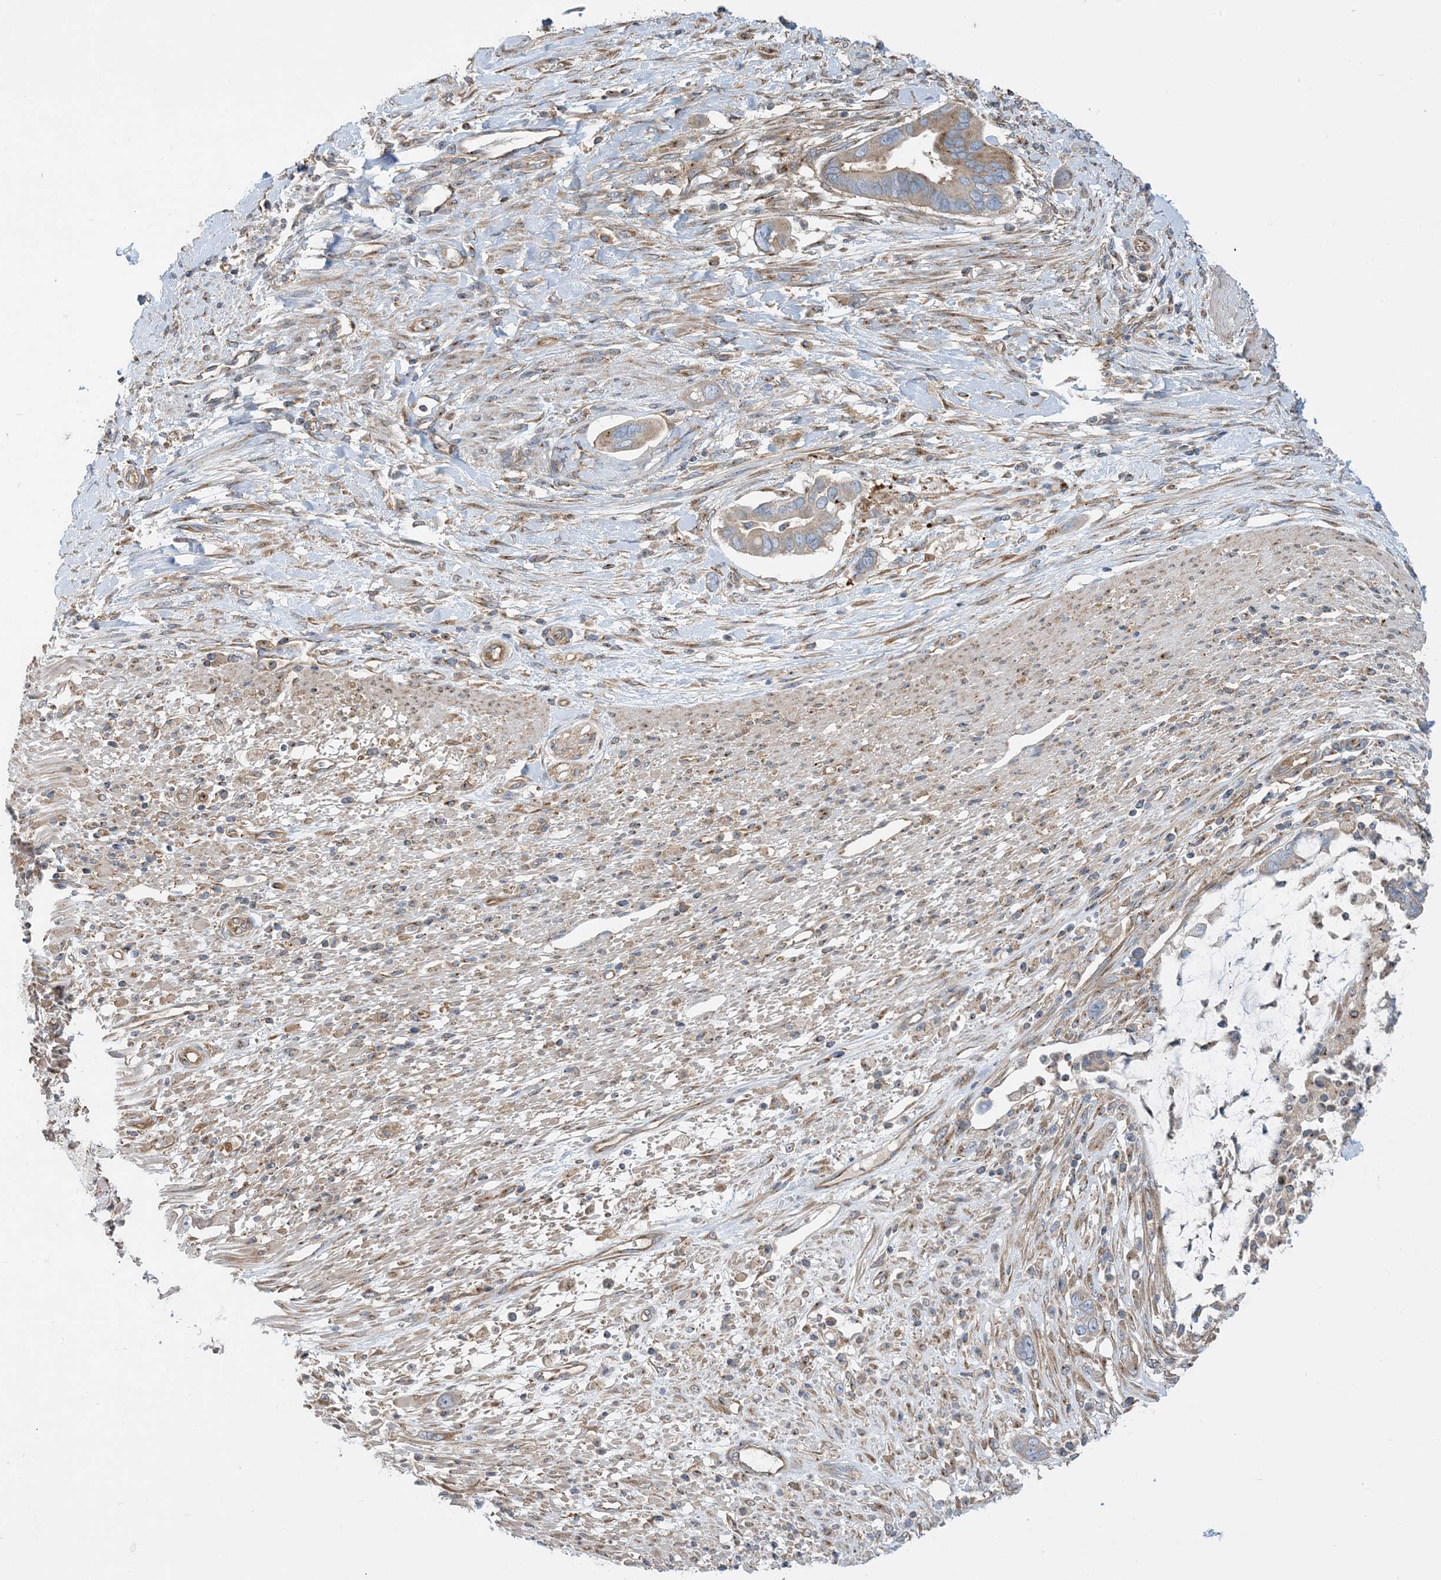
{"staining": {"intensity": "weak", "quantity": "25%-75%", "location": "cytoplasmic/membranous"}, "tissue": "pancreatic cancer", "cell_type": "Tumor cells", "image_type": "cancer", "snomed": [{"axis": "morphology", "description": "Adenocarcinoma, NOS"}, {"axis": "topography", "description": "Pancreas"}], "caption": "This is an image of immunohistochemistry (IHC) staining of pancreatic adenocarcinoma, which shows weak positivity in the cytoplasmic/membranous of tumor cells.", "gene": "SIDT1", "patient": {"sex": "male", "age": 68}}